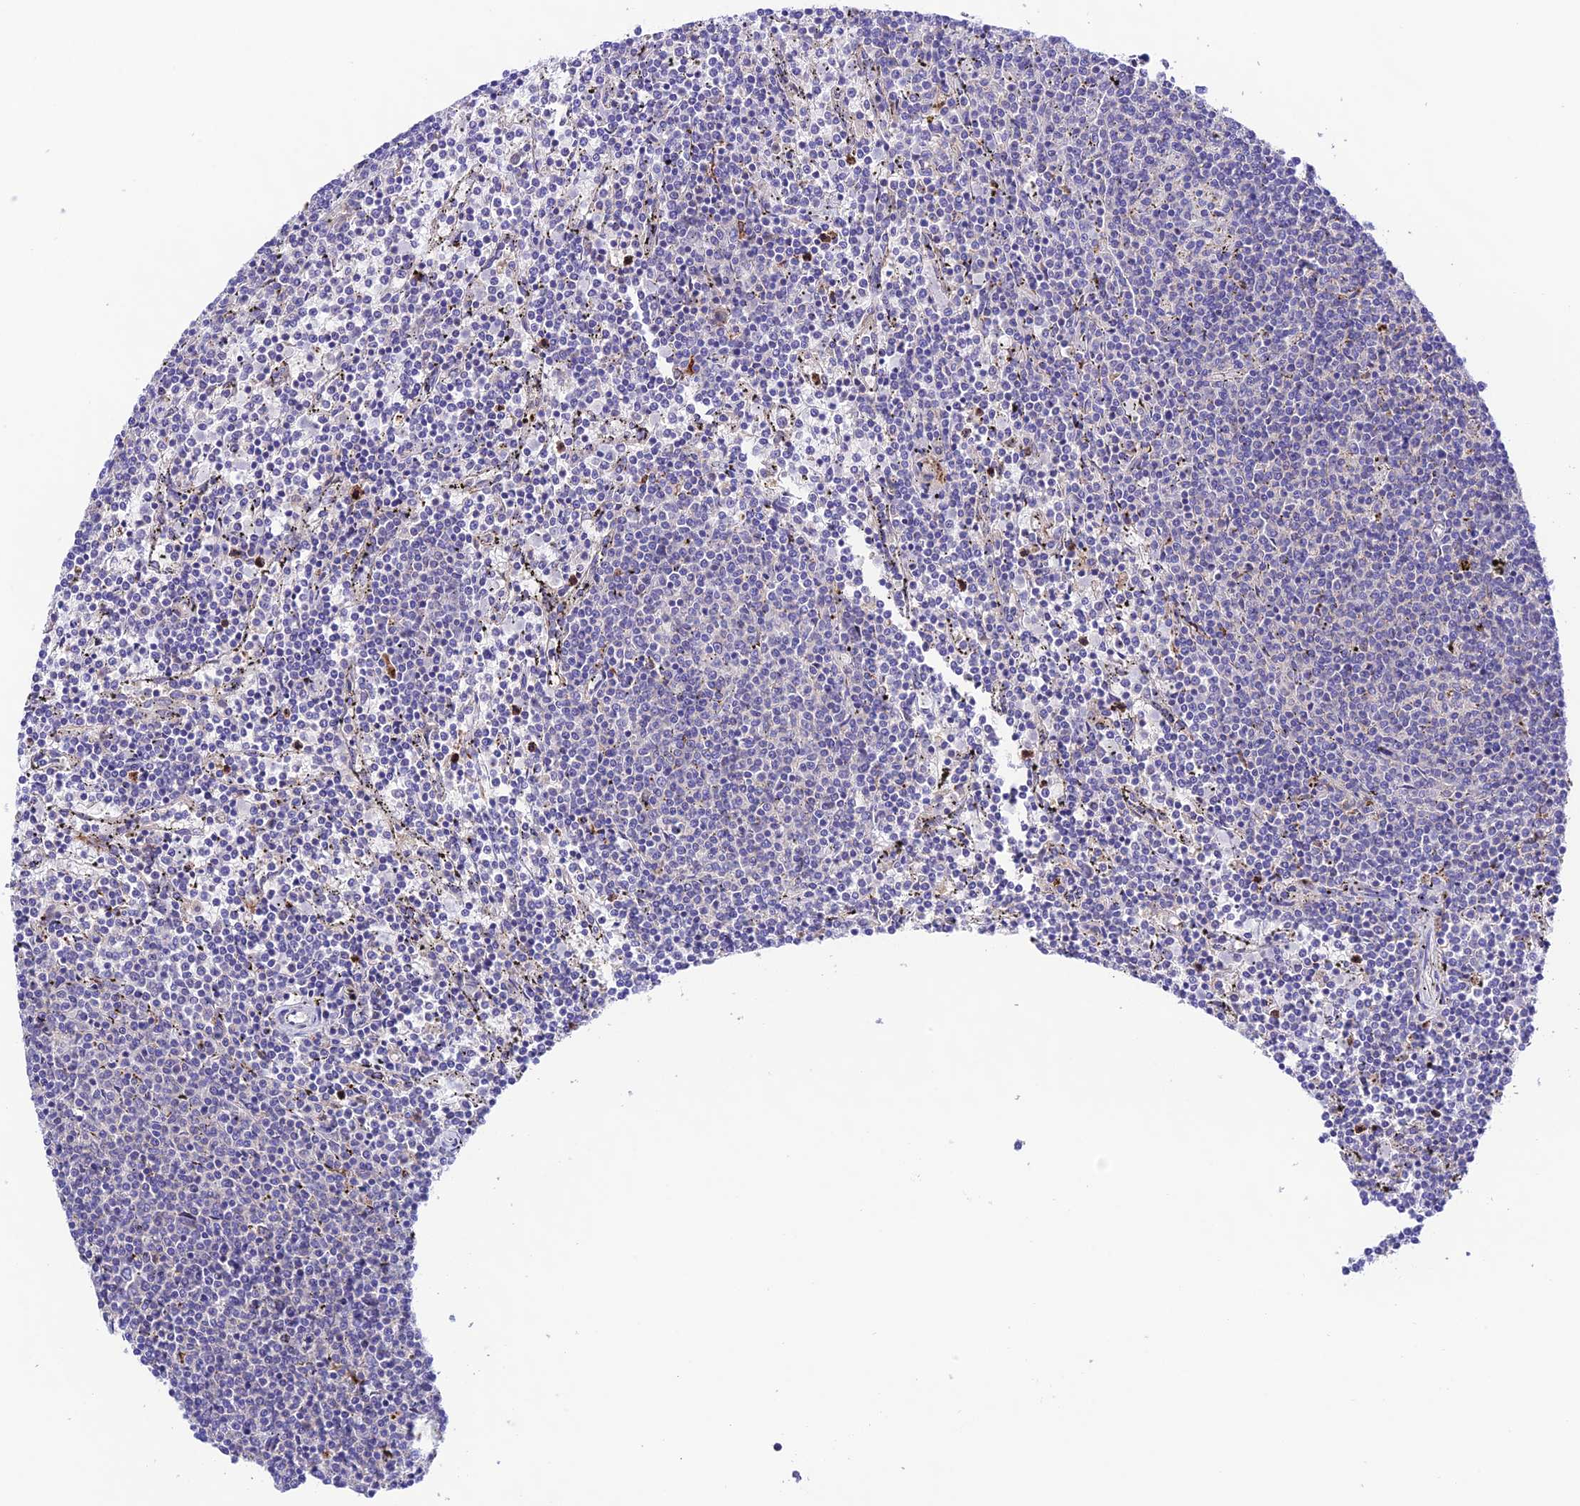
{"staining": {"intensity": "negative", "quantity": "none", "location": "none"}, "tissue": "lymphoma", "cell_type": "Tumor cells", "image_type": "cancer", "snomed": [{"axis": "morphology", "description": "Malignant lymphoma, non-Hodgkin's type, Low grade"}, {"axis": "topography", "description": "Spleen"}], "caption": "High power microscopy photomicrograph of an immunohistochemistry (IHC) micrograph of lymphoma, revealing no significant expression in tumor cells.", "gene": "LACTB2", "patient": {"sex": "female", "age": 50}}